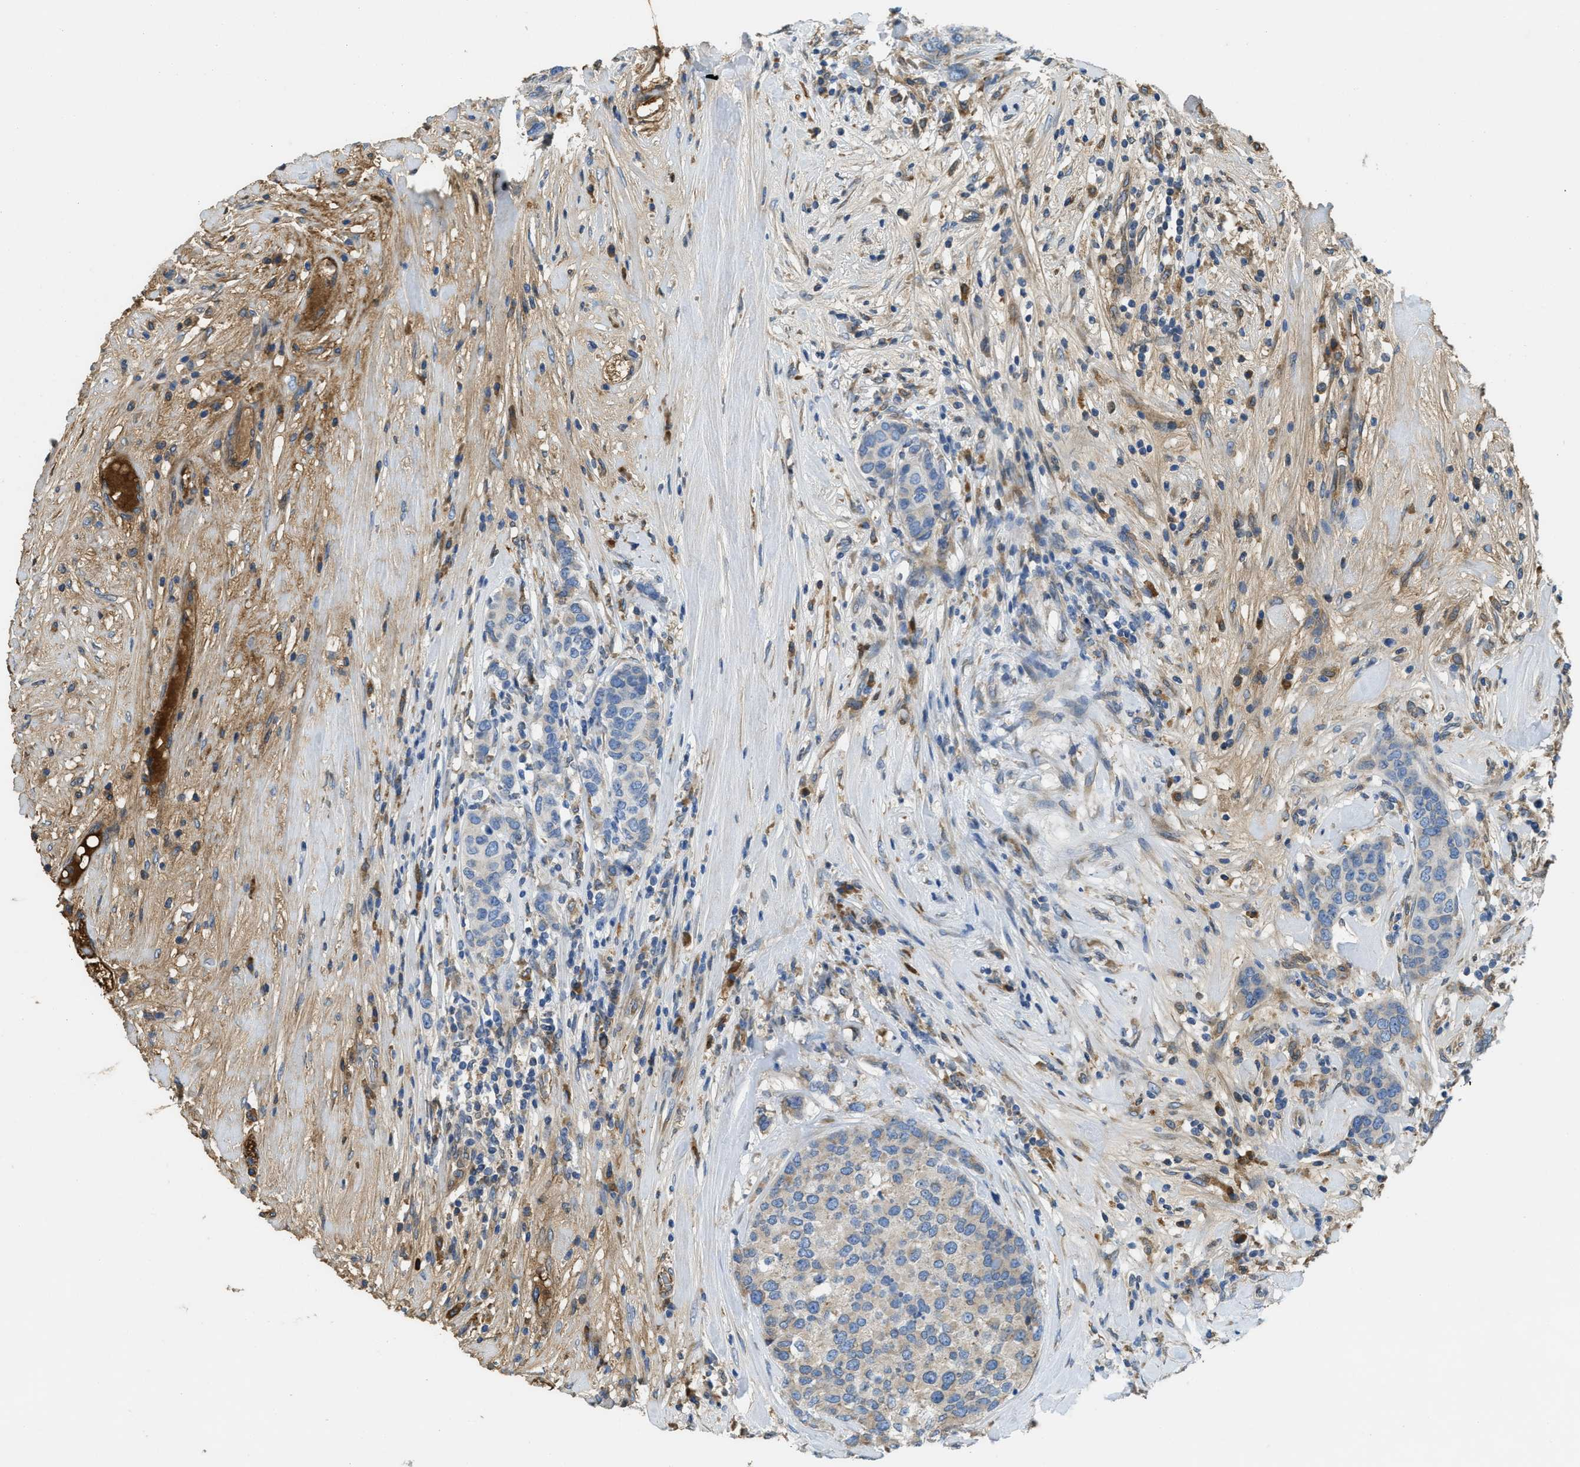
{"staining": {"intensity": "weak", "quantity": "25%-75%", "location": "cytoplasmic/membranous"}, "tissue": "breast cancer", "cell_type": "Tumor cells", "image_type": "cancer", "snomed": [{"axis": "morphology", "description": "Lobular carcinoma"}, {"axis": "topography", "description": "Breast"}], "caption": "Immunohistochemistry staining of breast cancer, which reveals low levels of weak cytoplasmic/membranous staining in about 25%-75% of tumor cells indicating weak cytoplasmic/membranous protein expression. The staining was performed using DAB (3,3'-diaminobenzidine) (brown) for protein detection and nuclei were counterstained in hematoxylin (blue).", "gene": "MPDU1", "patient": {"sex": "female", "age": 59}}